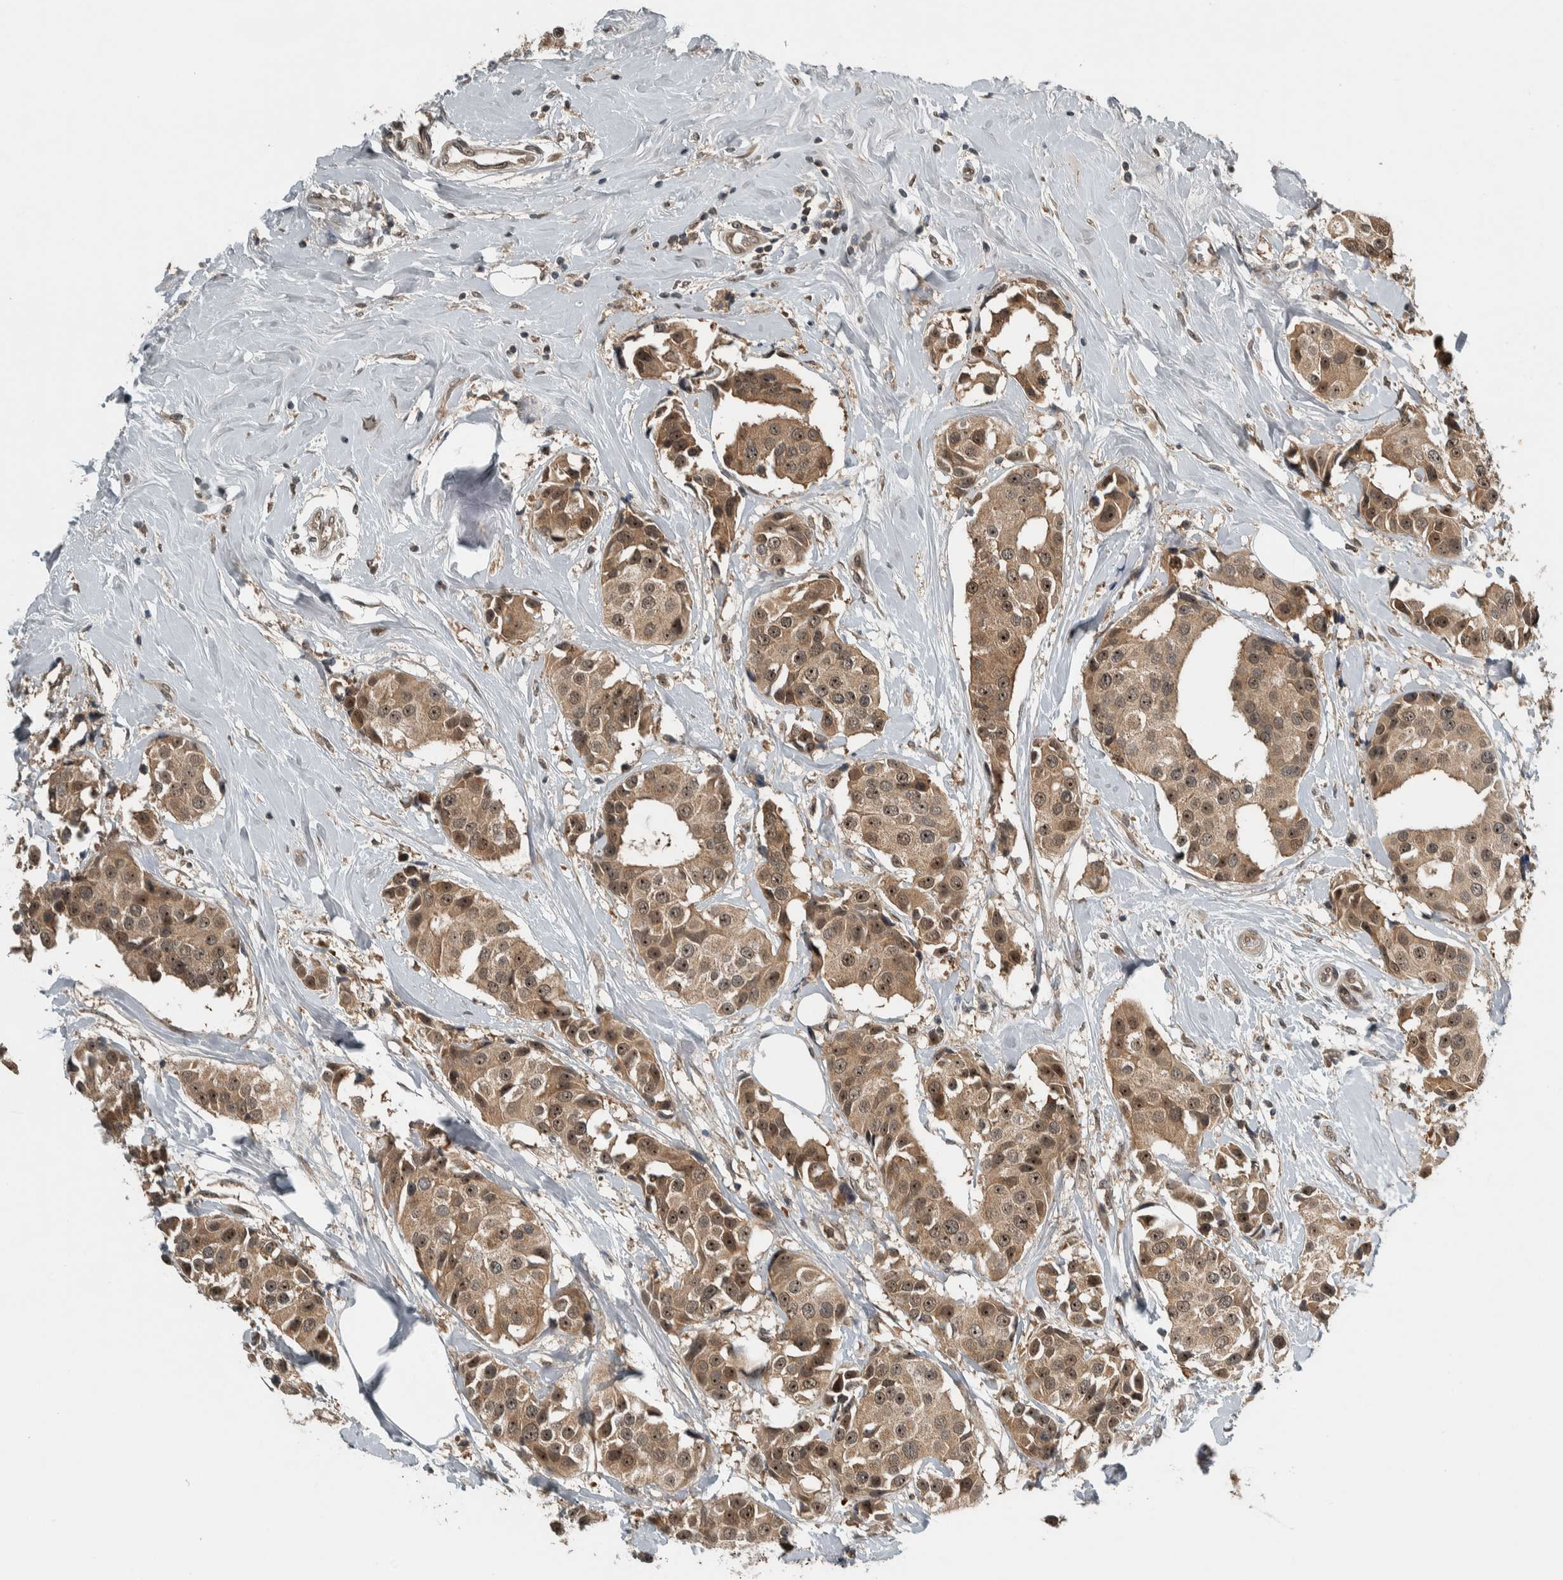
{"staining": {"intensity": "moderate", "quantity": ">75%", "location": "cytoplasmic/membranous,nuclear"}, "tissue": "breast cancer", "cell_type": "Tumor cells", "image_type": "cancer", "snomed": [{"axis": "morphology", "description": "Normal tissue, NOS"}, {"axis": "morphology", "description": "Duct carcinoma"}, {"axis": "topography", "description": "Breast"}], "caption": "A brown stain labels moderate cytoplasmic/membranous and nuclear expression of a protein in intraductal carcinoma (breast) tumor cells.", "gene": "XPO5", "patient": {"sex": "female", "age": 39}}